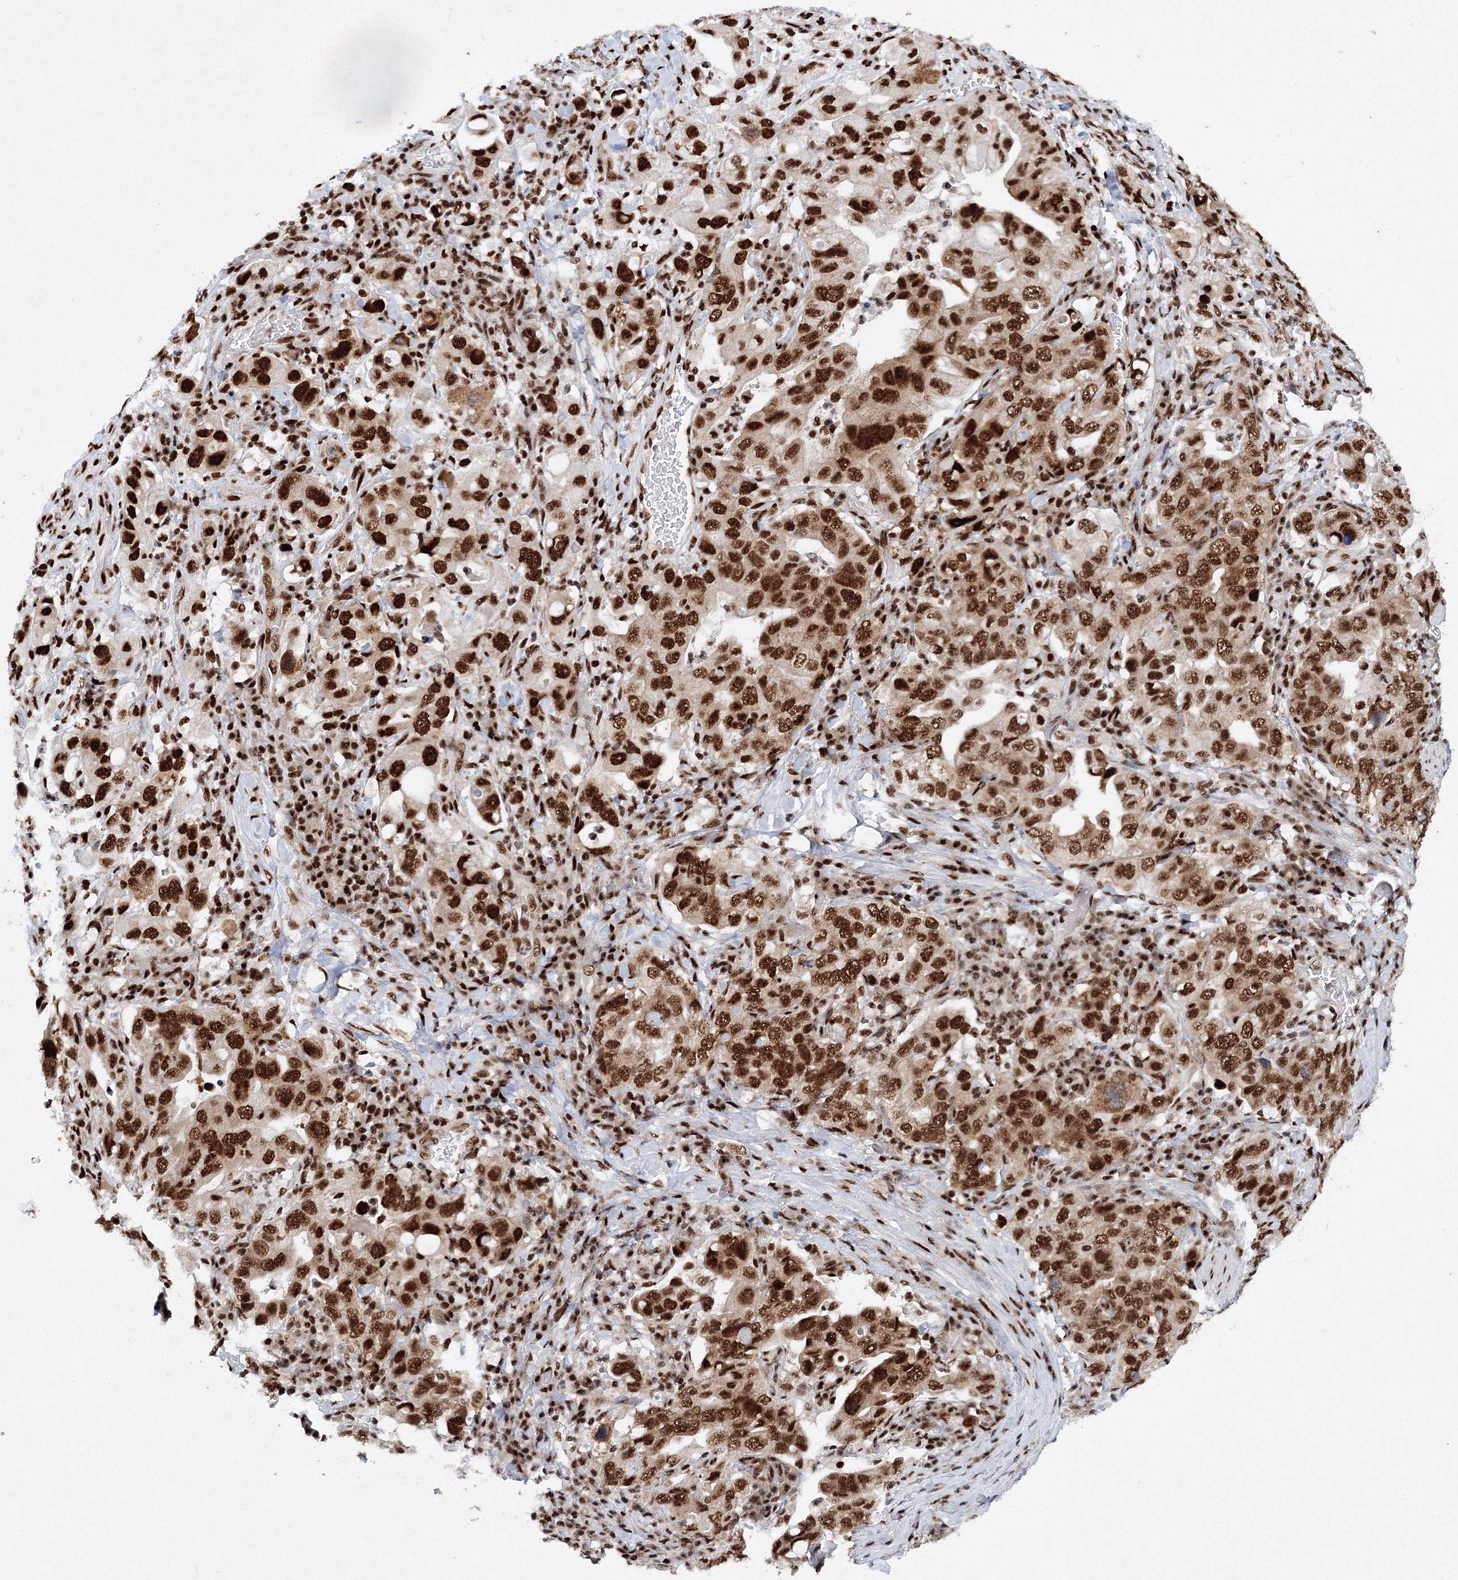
{"staining": {"intensity": "strong", "quantity": ">75%", "location": "nuclear"}, "tissue": "stomach cancer", "cell_type": "Tumor cells", "image_type": "cancer", "snomed": [{"axis": "morphology", "description": "Adenocarcinoma, NOS"}, {"axis": "topography", "description": "Stomach, upper"}], "caption": "Immunohistochemical staining of stomach cancer (adenocarcinoma) shows strong nuclear protein expression in approximately >75% of tumor cells. Using DAB (brown) and hematoxylin (blue) stains, captured at high magnification using brightfield microscopy.", "gene": "SNRPC", "patient": {"sex": "male", "age": 62}}